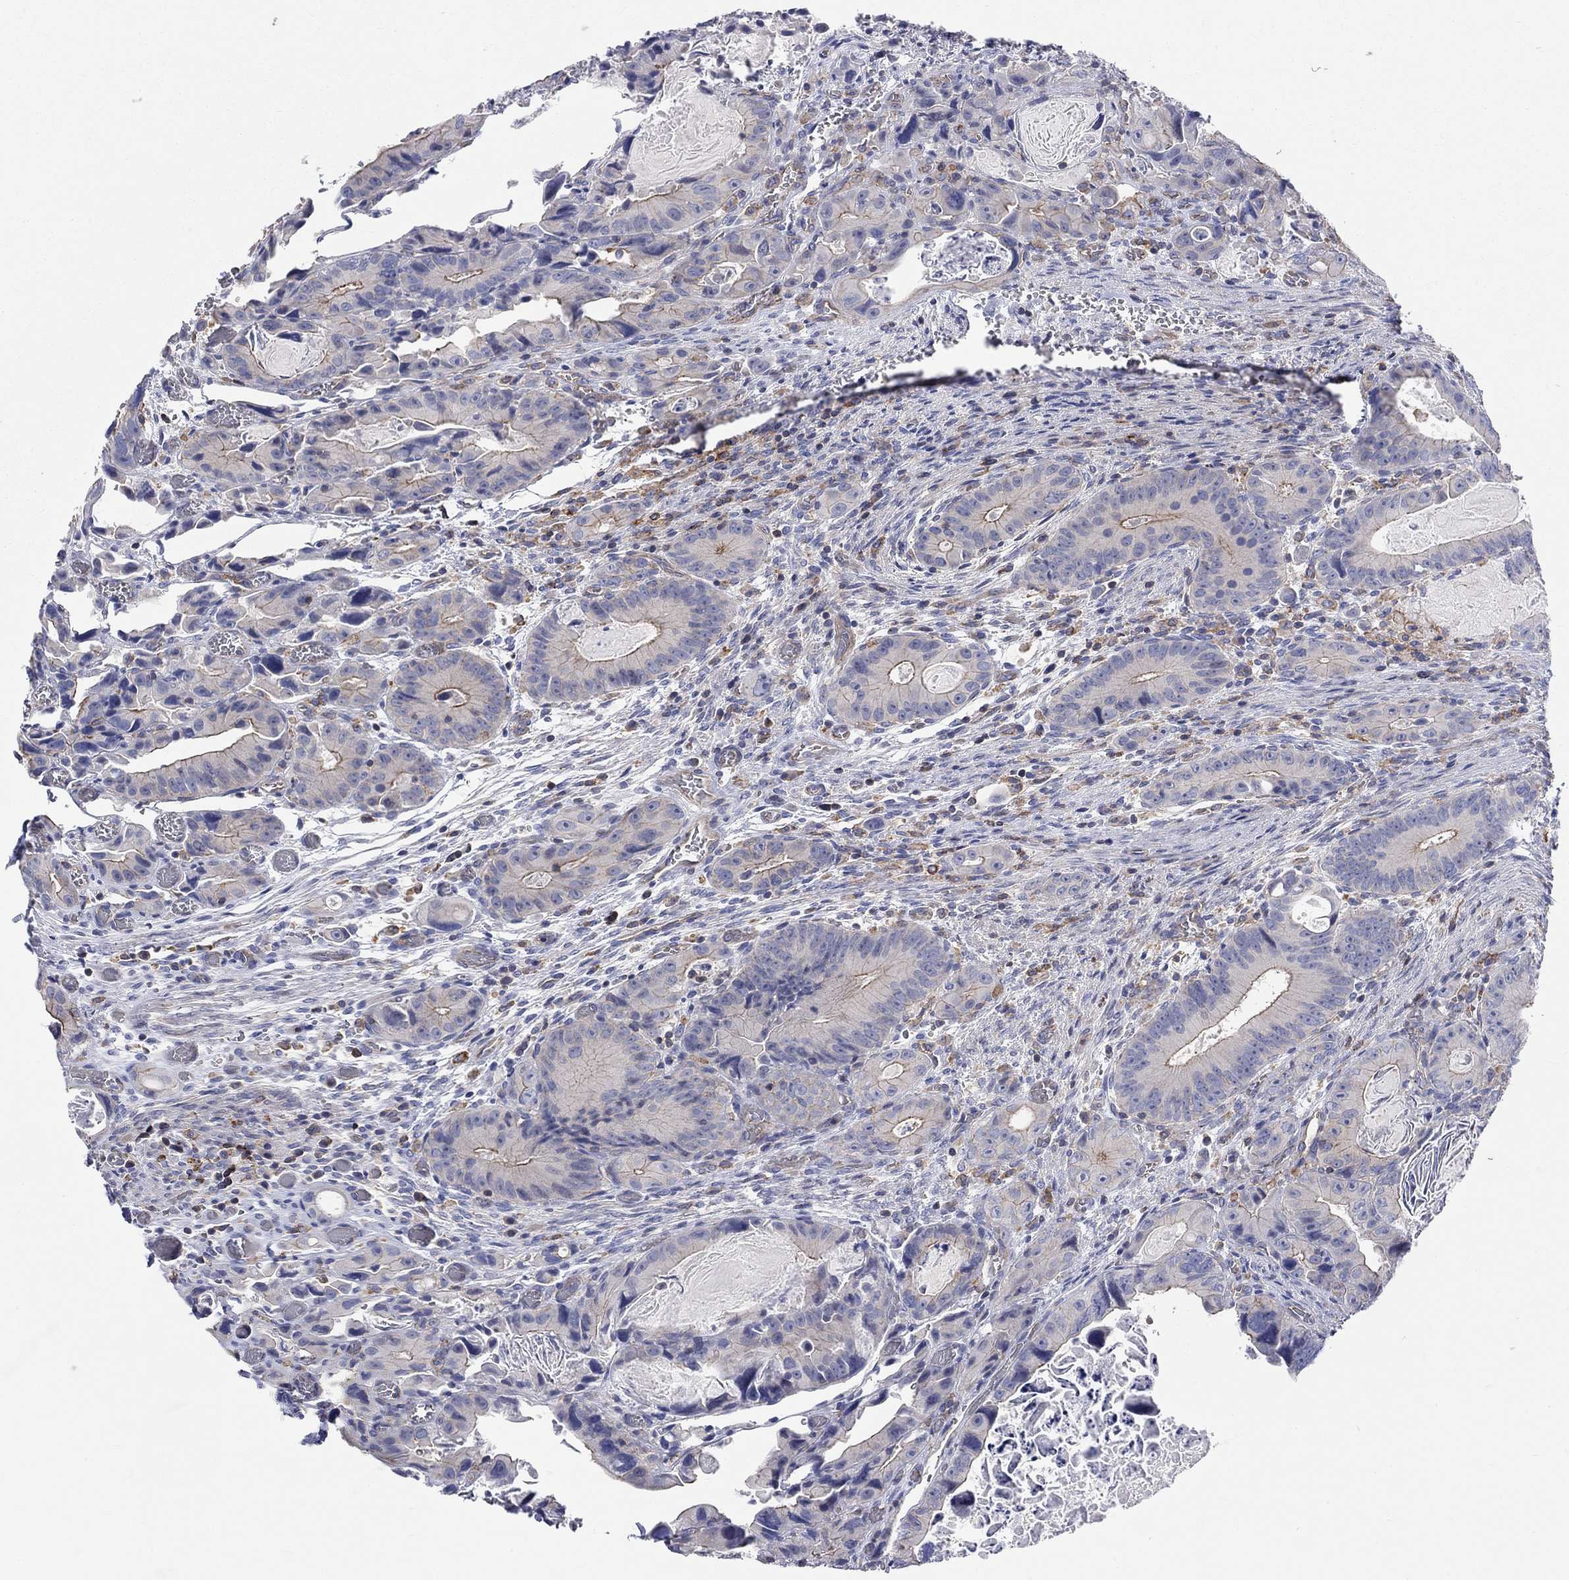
{"staining": {"intensity": "moderate", "quantity": "<25%", "location": "cytoplasmic/membranous"}, "tissue": "colorectal cancer", "cell_type": "Tumor cells", "image_type": "cancer", "snomed": [{"axis": "morphology", "description": "Adenocarcinoma, NOS"}, {"axis": "topography", "description": "Rectum"}], "caption": "Immunohistochemical staining of colorectal cancer (adenocarcinoma) demonstrates low levels of moderate cytoplasmic/membranous protein staining in approximately <25% of tumor cells.", "gene": "PCDHGA10", "patient": {"sex": "male", "age": 64}}